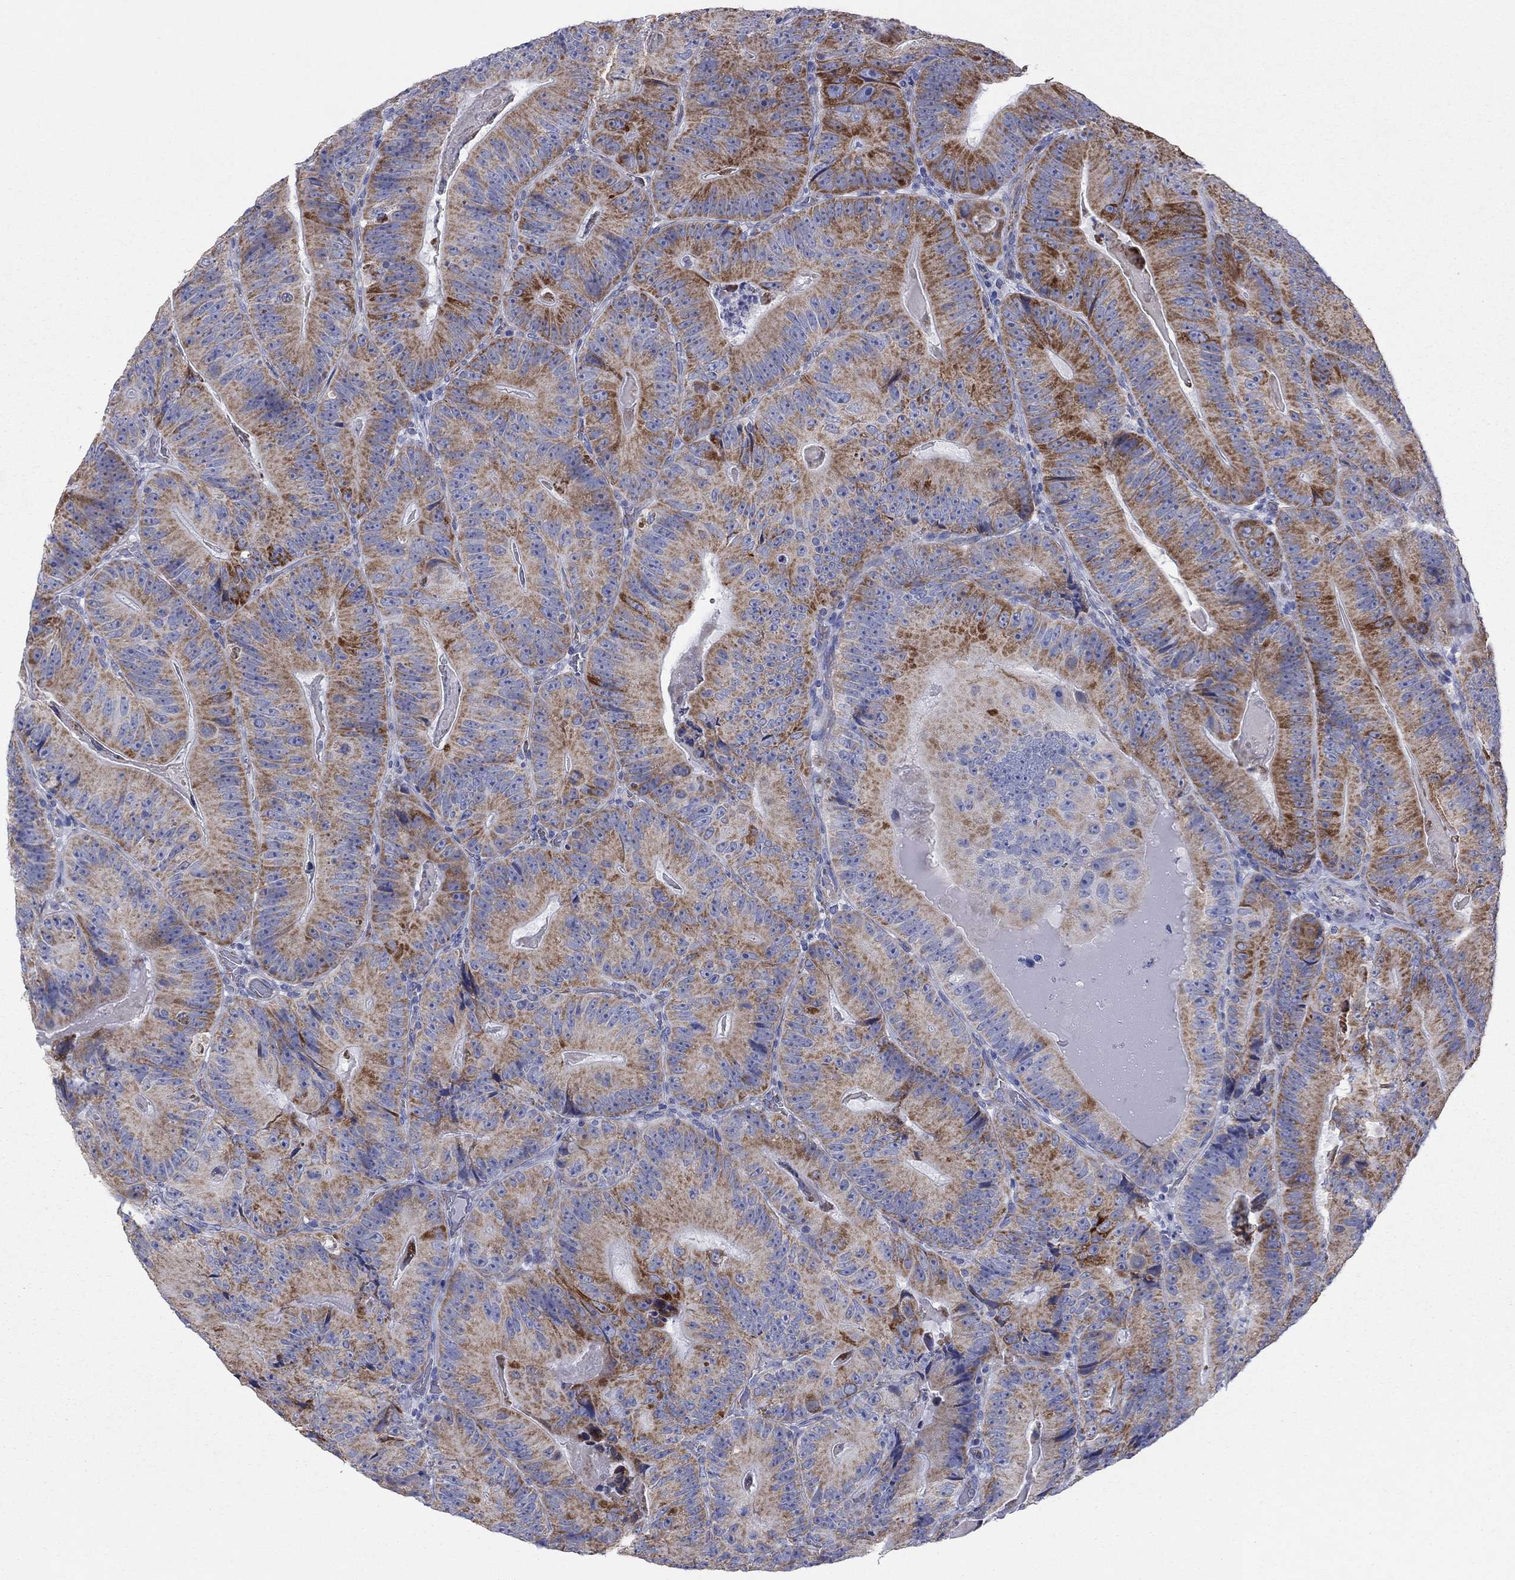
{"staining": {"intensity": "strong", "quantity": "25%-75%", "location": "cytoplasmic/membranous"}, "tissue": "colorectal cancer", "cell_type": "Tumor cells", "image_type": "cancer", "snomed": [{"axis": "morphology", "description": "Adenocarcinoma, NOS"}, {"axis": "topography", "description": "Colon"}], "caption": "Immunohistochemistry (IHC) (DAB (3,3'-diaminobenzidine)) staining of human colorectal adenocarcinoma displays strong cytoplasmic/membranous protein positivity in approximately 25%-75% of tumor cells.", "gene": "MGST3", "patient": {"sex": "female", "age": 86}}